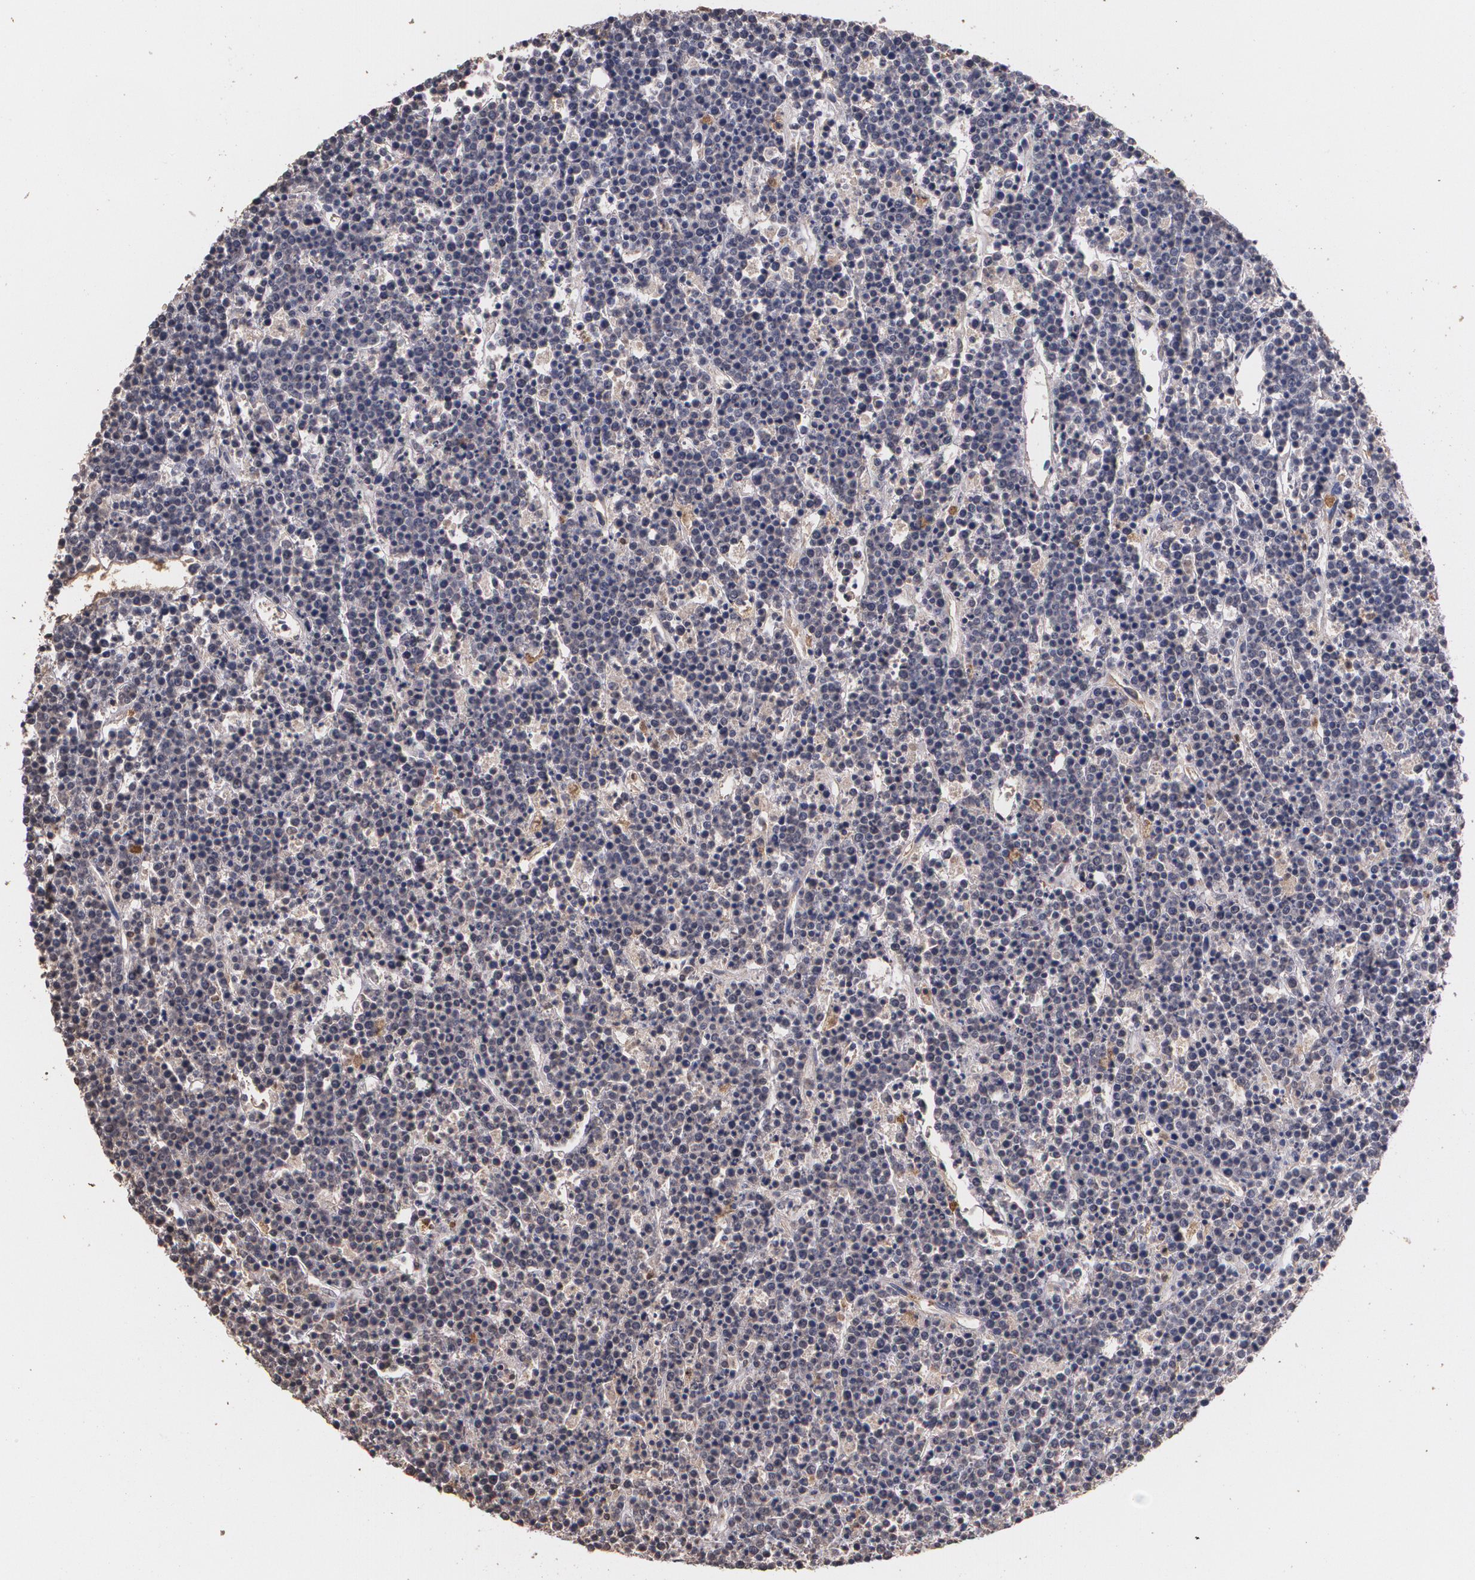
{"staining": {"intensity": "weak", "quantity": ">75%", "location": "cytoplasmic/membranous"}, "tissue": "lymphoma", "cell_type": "Tumor cells", "image_type": "cancer", "snomed": [{"axis": "morphology", "description": "Malignant lymphoma, non-Hodgkin's type, High grade"}, {"axis": "topography", "description": "Ovary"}], "caption": "A histopathology image showing weak cytoplasmic/membranous expression in about >75% of tumor cells in lymphoma, as visualized by brown immunohistochemical staining.", "gene": "PTS", "patient": {"sex": "female", "age": 56}}